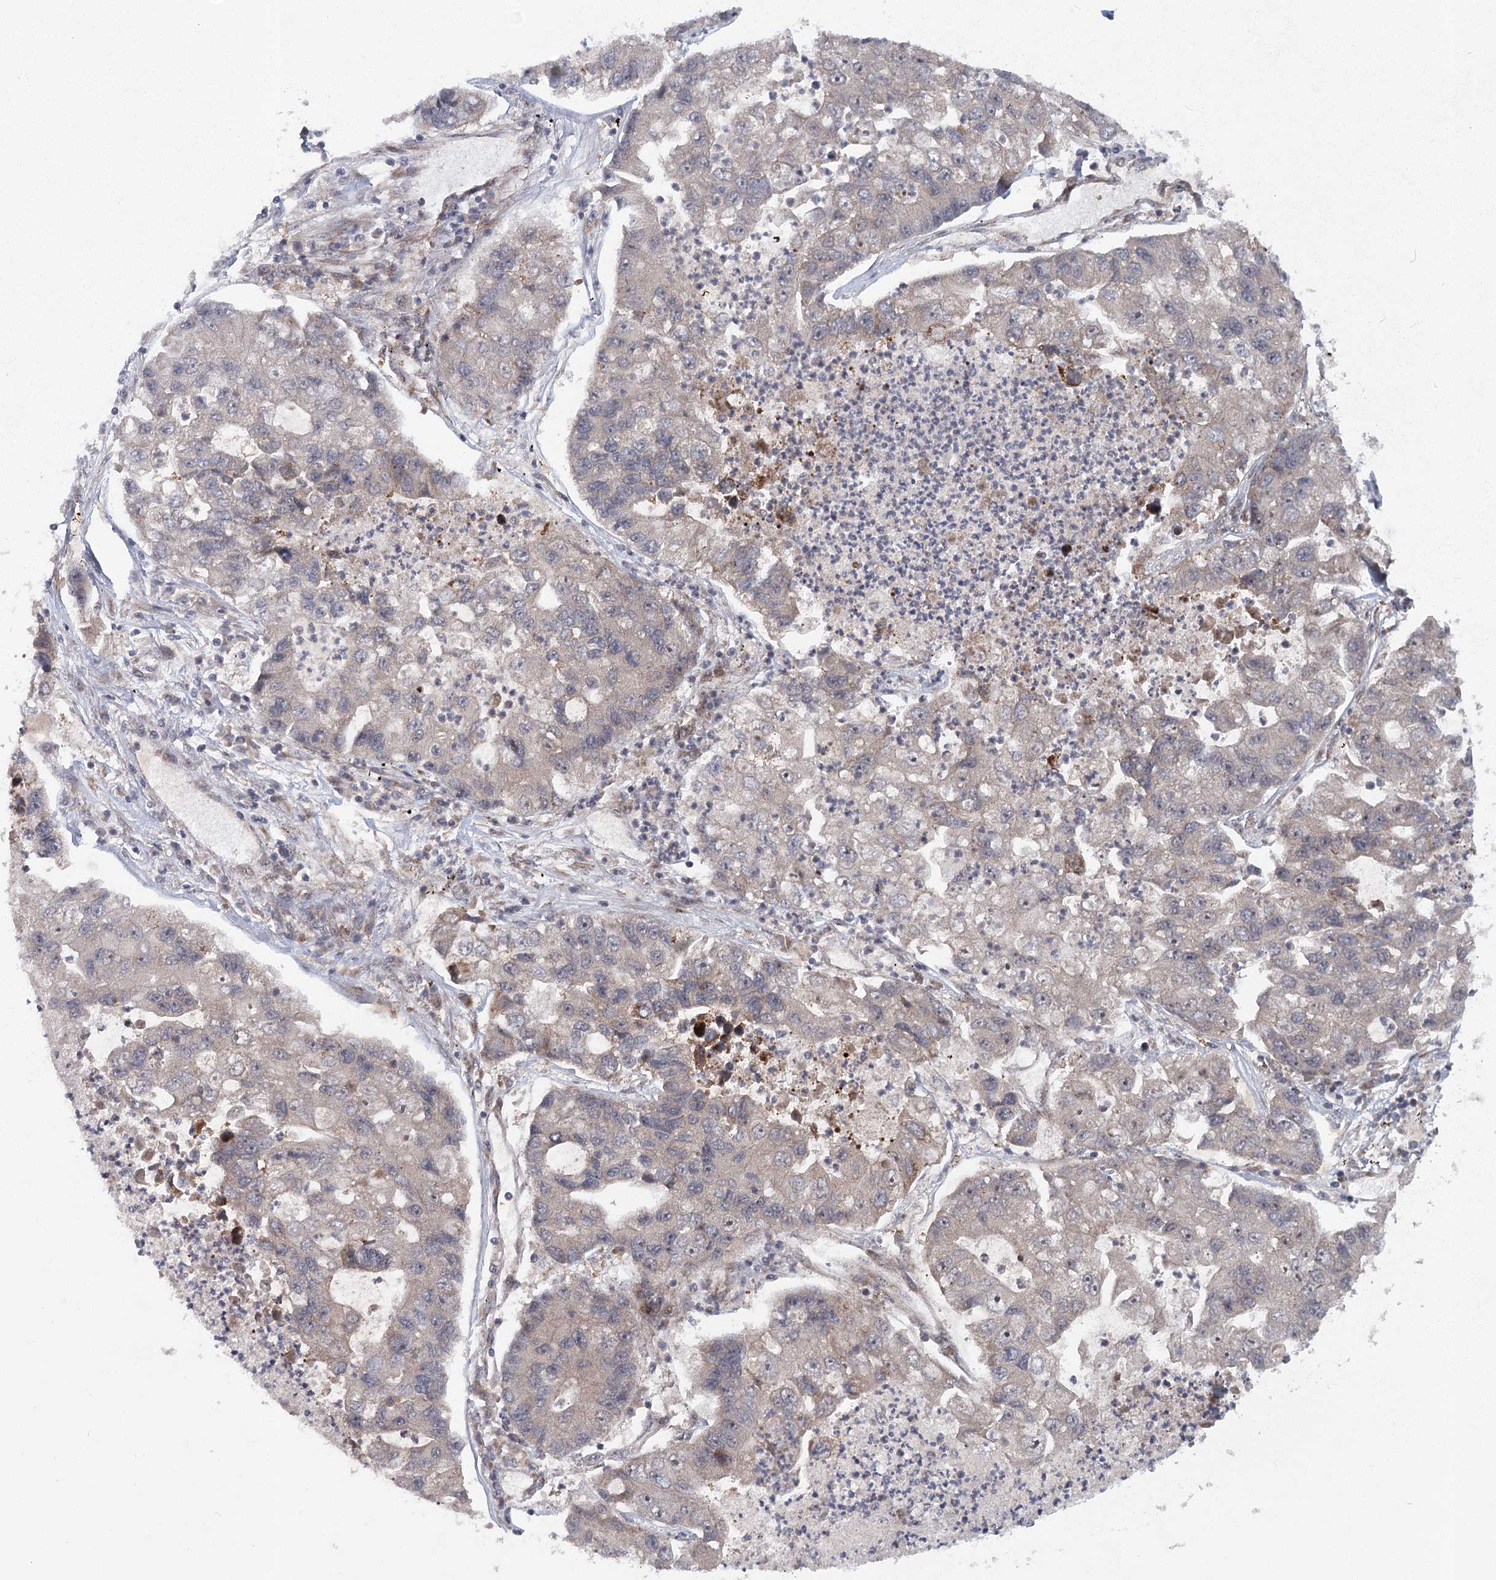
{"staining": {"intensity": "negative", "quantity": "none", "location": "none"}, "tissue": "lung cancer", "cell_type": "Tumor cells", "image_type": "cancer", "snomed": [{"axis": "morphology", "description": "Adenocarcinoma, NOS"}, {"axis": "topography", "description": "Lung"}], "caption": "Tumor cells show no significant protein positivity in lung cancer.", "gene": "IFT46", "patient": {"sex": "female", "age": 51}}